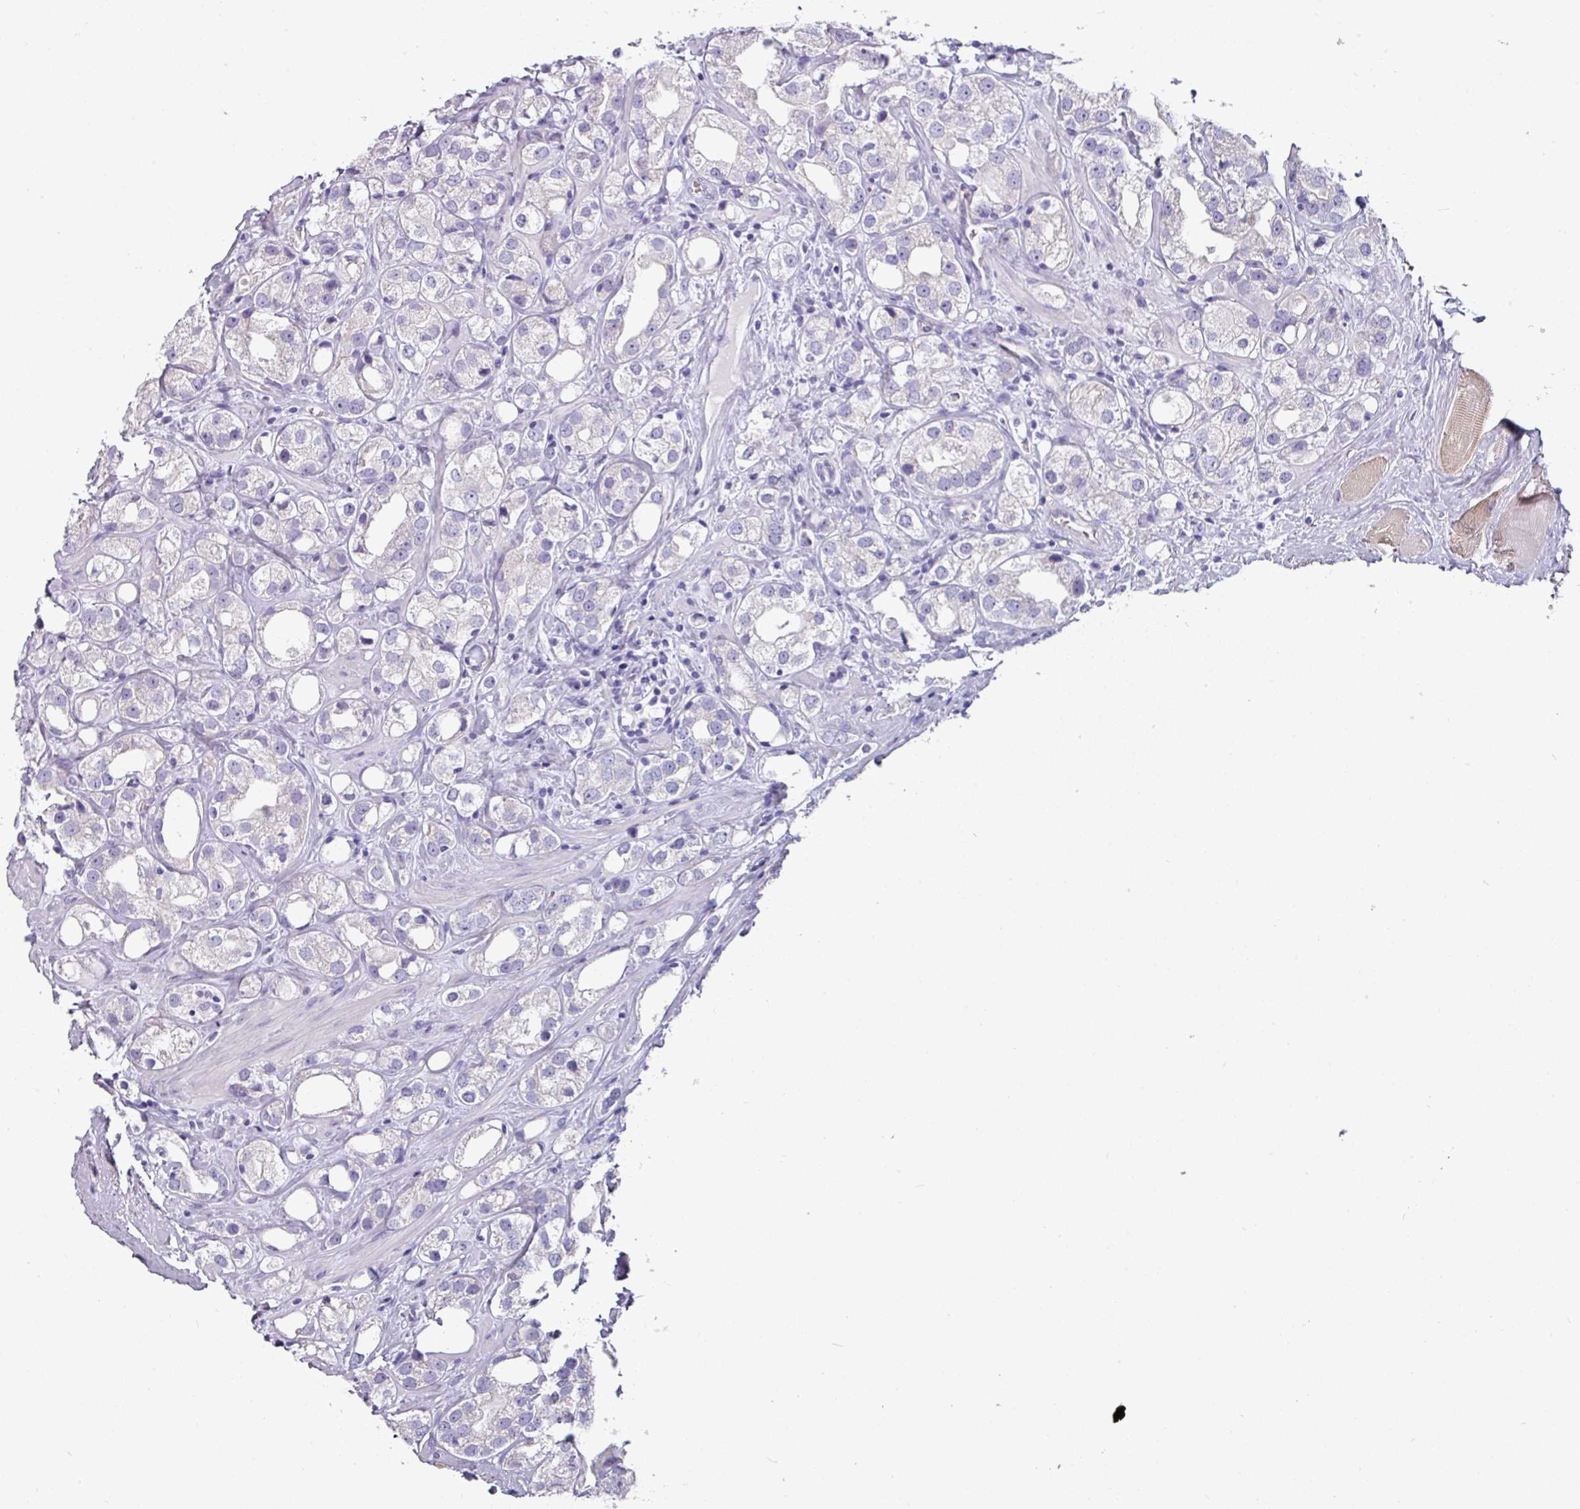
{"staining": {"intensity": "negative", "quantity": "none", "location": "none"}, "tissue": "prostate cancer", "cell_type": "Tumor cells", "image_type": "cancer", "snomed": [{"axis": "morphology", "description": "Adenocarcinoma, NOS"}, {"axis": "topography", "description": "Prostate"}], "caption": "Protein analysis of adenocarcinoma (prostate) reveals no significant positivity in tumor cells.", "gene": "SLC17A7", "patient": {"sex": "male", "age": 79}}